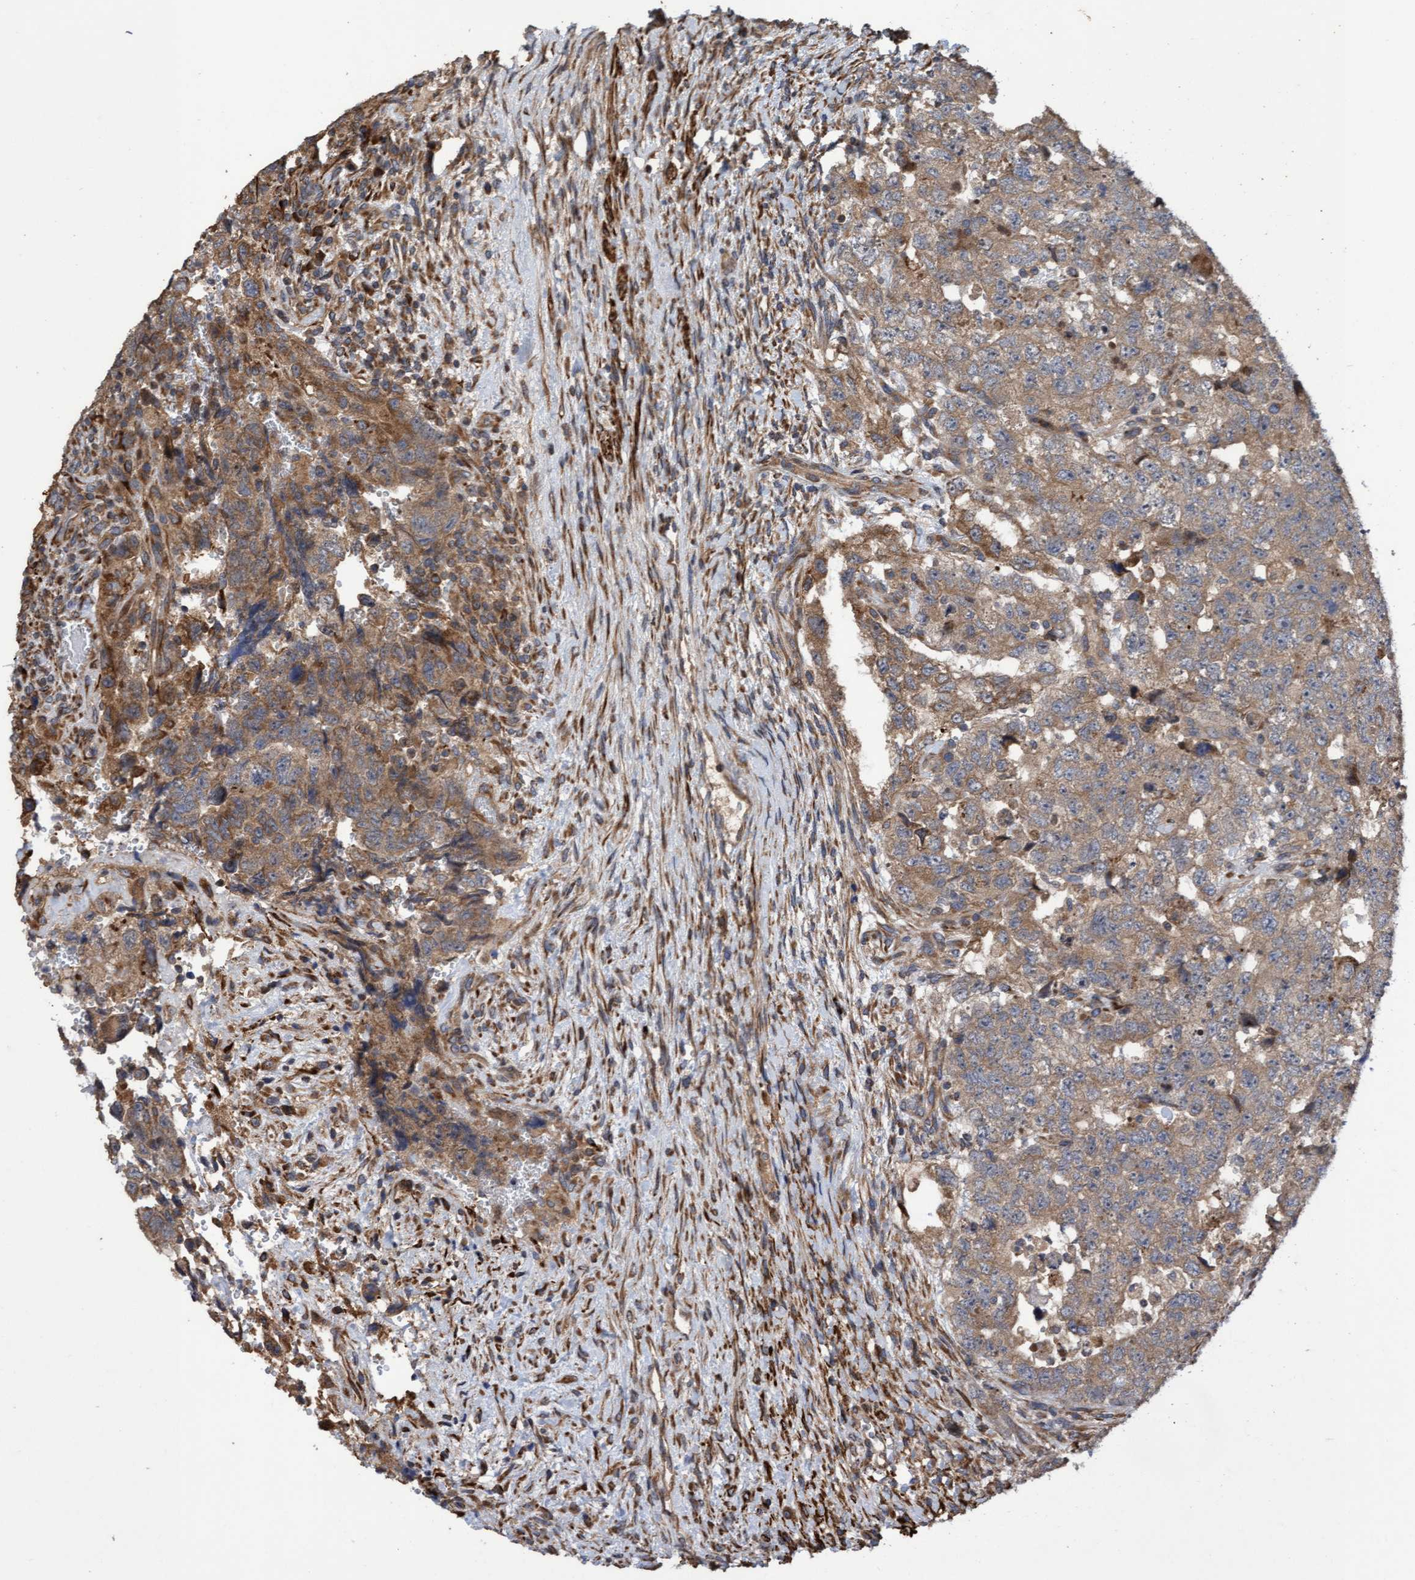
{"staining": {"intensity": "moderate", "quantity": ">75%", "location": "cytoplasmic/membranous"}, "tissue": "testis cancer", "cell_type": "Tumor cells", "image_type": "cancer", "snomed": [{"axis": "morphology", "description": "Carcinoma, Embryonal, NOS"}, {"axis": "topography", "description": "Testis"}], "caption": "Testis cancer stained with immunohistochemistry (IHC) demonstrates moderate cytoplasmic/membranous expression in approximately >75% of tumor cells.", "gene": "ELP5", "patient": {"sex": "male", "age": 36}}